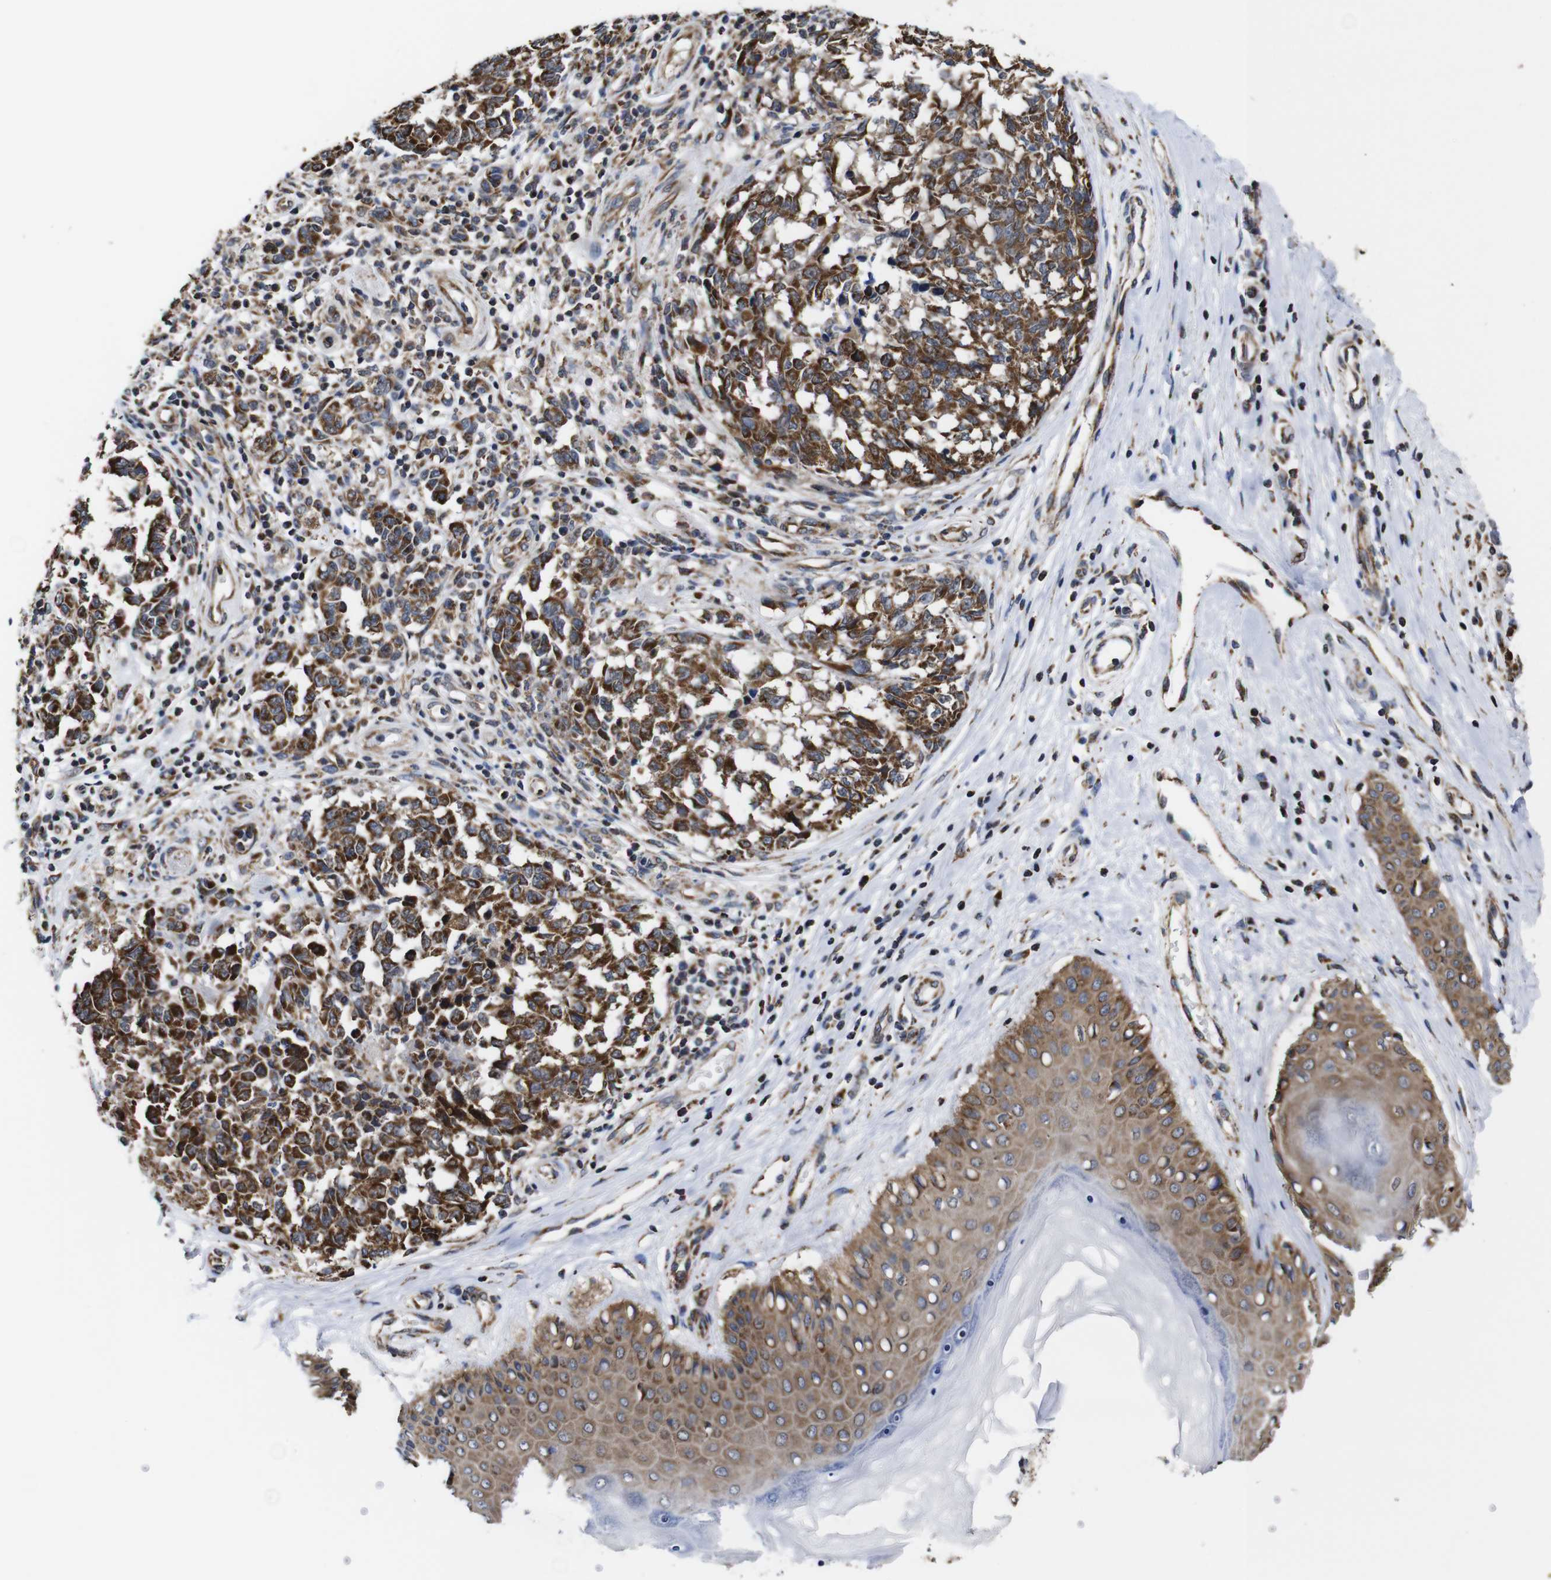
{"staining": {"intensity": "strong", "quantity": ">75%", "location": "cytoplasmic/membranous"}, "tissue": "melanoma", "cell_type": "Tumor cells", "image_type": "cancer", "snomed": [{"axis": "morphology", "description": "Malignant melanoma, NOS"}, {"axis": "topography", "description": "Skin"}], "caption": "Human melanoma stained with a protein marker displays strong staining in tumor cells.", "gene": "C17orf80", "patient": {"sex": "female", "age": 64}}